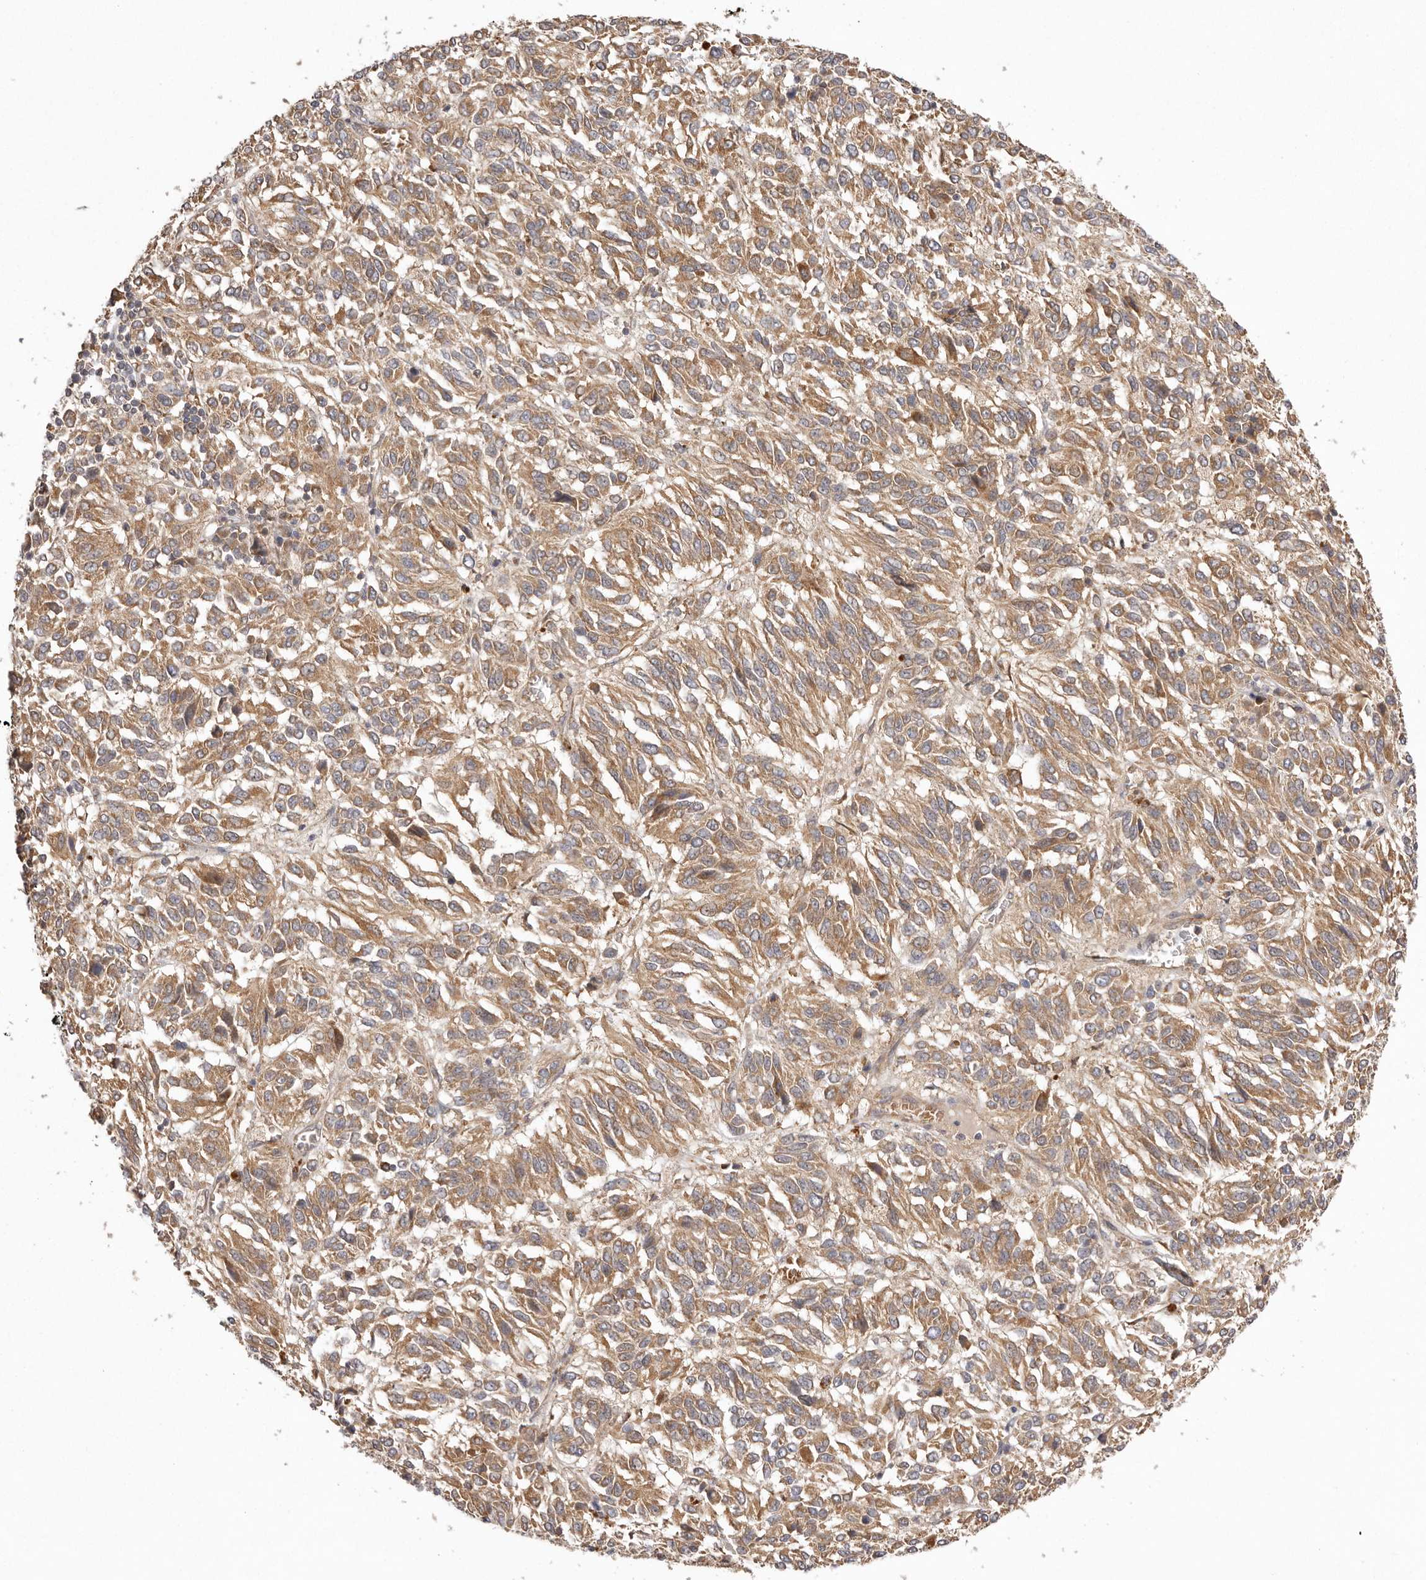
{"staining": {"intensity": "moderate", "quantity": ">75%", "location": "cytoplasmic/membranous"}, "tissue": "melanoma", "cell_type": "Tumor cells", "image_type": "cancer", "snomed": [{"axis": "morphology", "description": "Malignant melanoma, Metastatic site"}, {"axis": "topography", "description": "Lung"}], "caption": "Human malignant melanoma (metastatic site) stained for a protein (brown) exhibits moderate cytoplasmic/membranous positive positivity in approximately >75% of tumor cells.", "gene": "UBR2", "patient": {"sex": "male", "age": 64}}